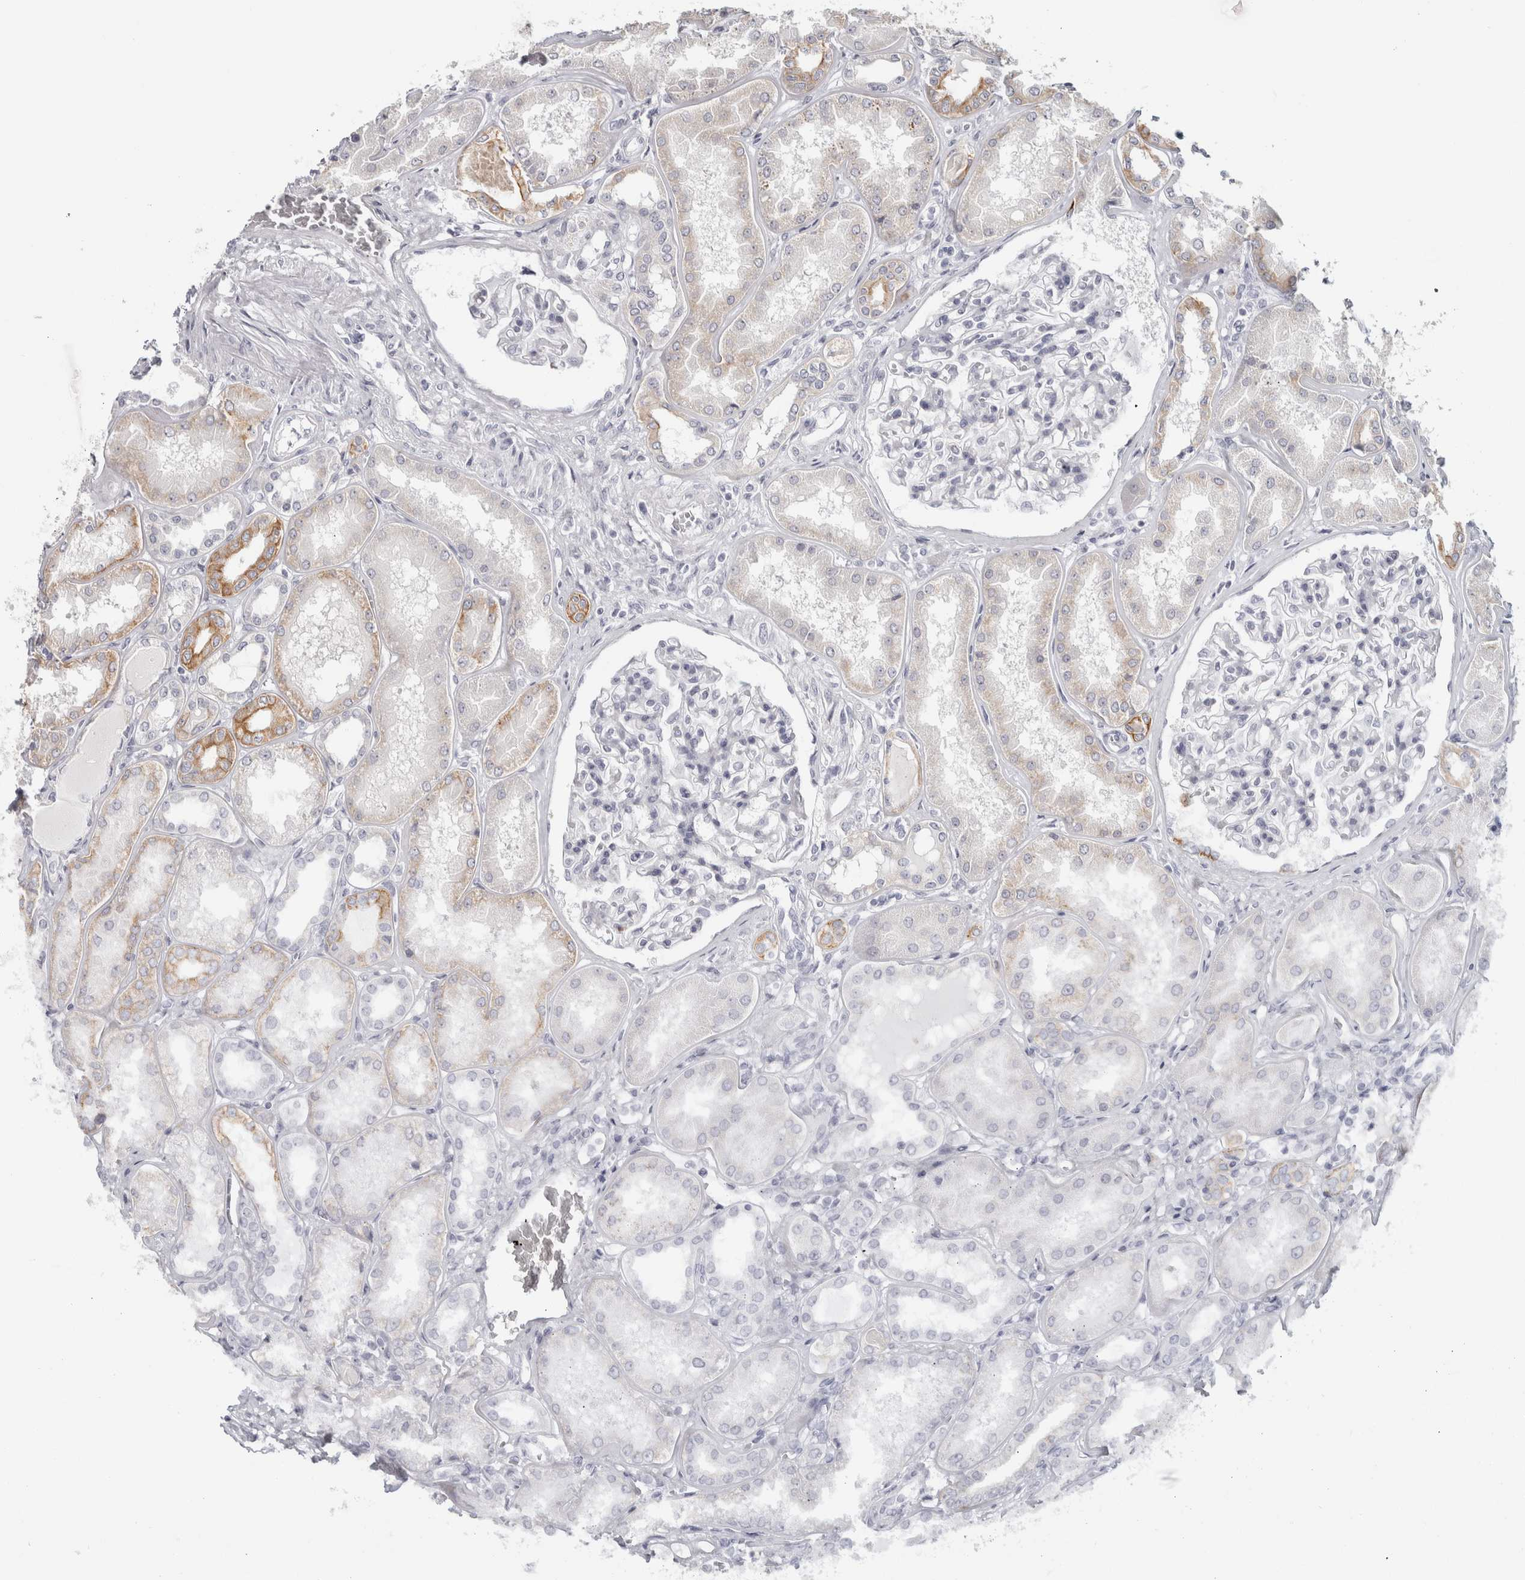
{"staining": {"intensity": "negative", "quantity": "none", "location": "none"}, "tissue": "kidney", "cell_type": "Cells in glomeruli", "image_type": "normal", "snomed": [{"axis": "morphology", "description": "Normal tissue, NOS"}, {"axis": "topography", "description": "Kidney"}], "caption": "IHC micrograph of normal kidney: human kidney stained with DAB exhibits no significant protein staining in cells in glomeruli. (Brightfield microscopy of DAB (3,3'-diaminobenzidine) IHC at high magnification).", "gene": "RPH3AL", "patient": {"sex": "female", "age": 56}}